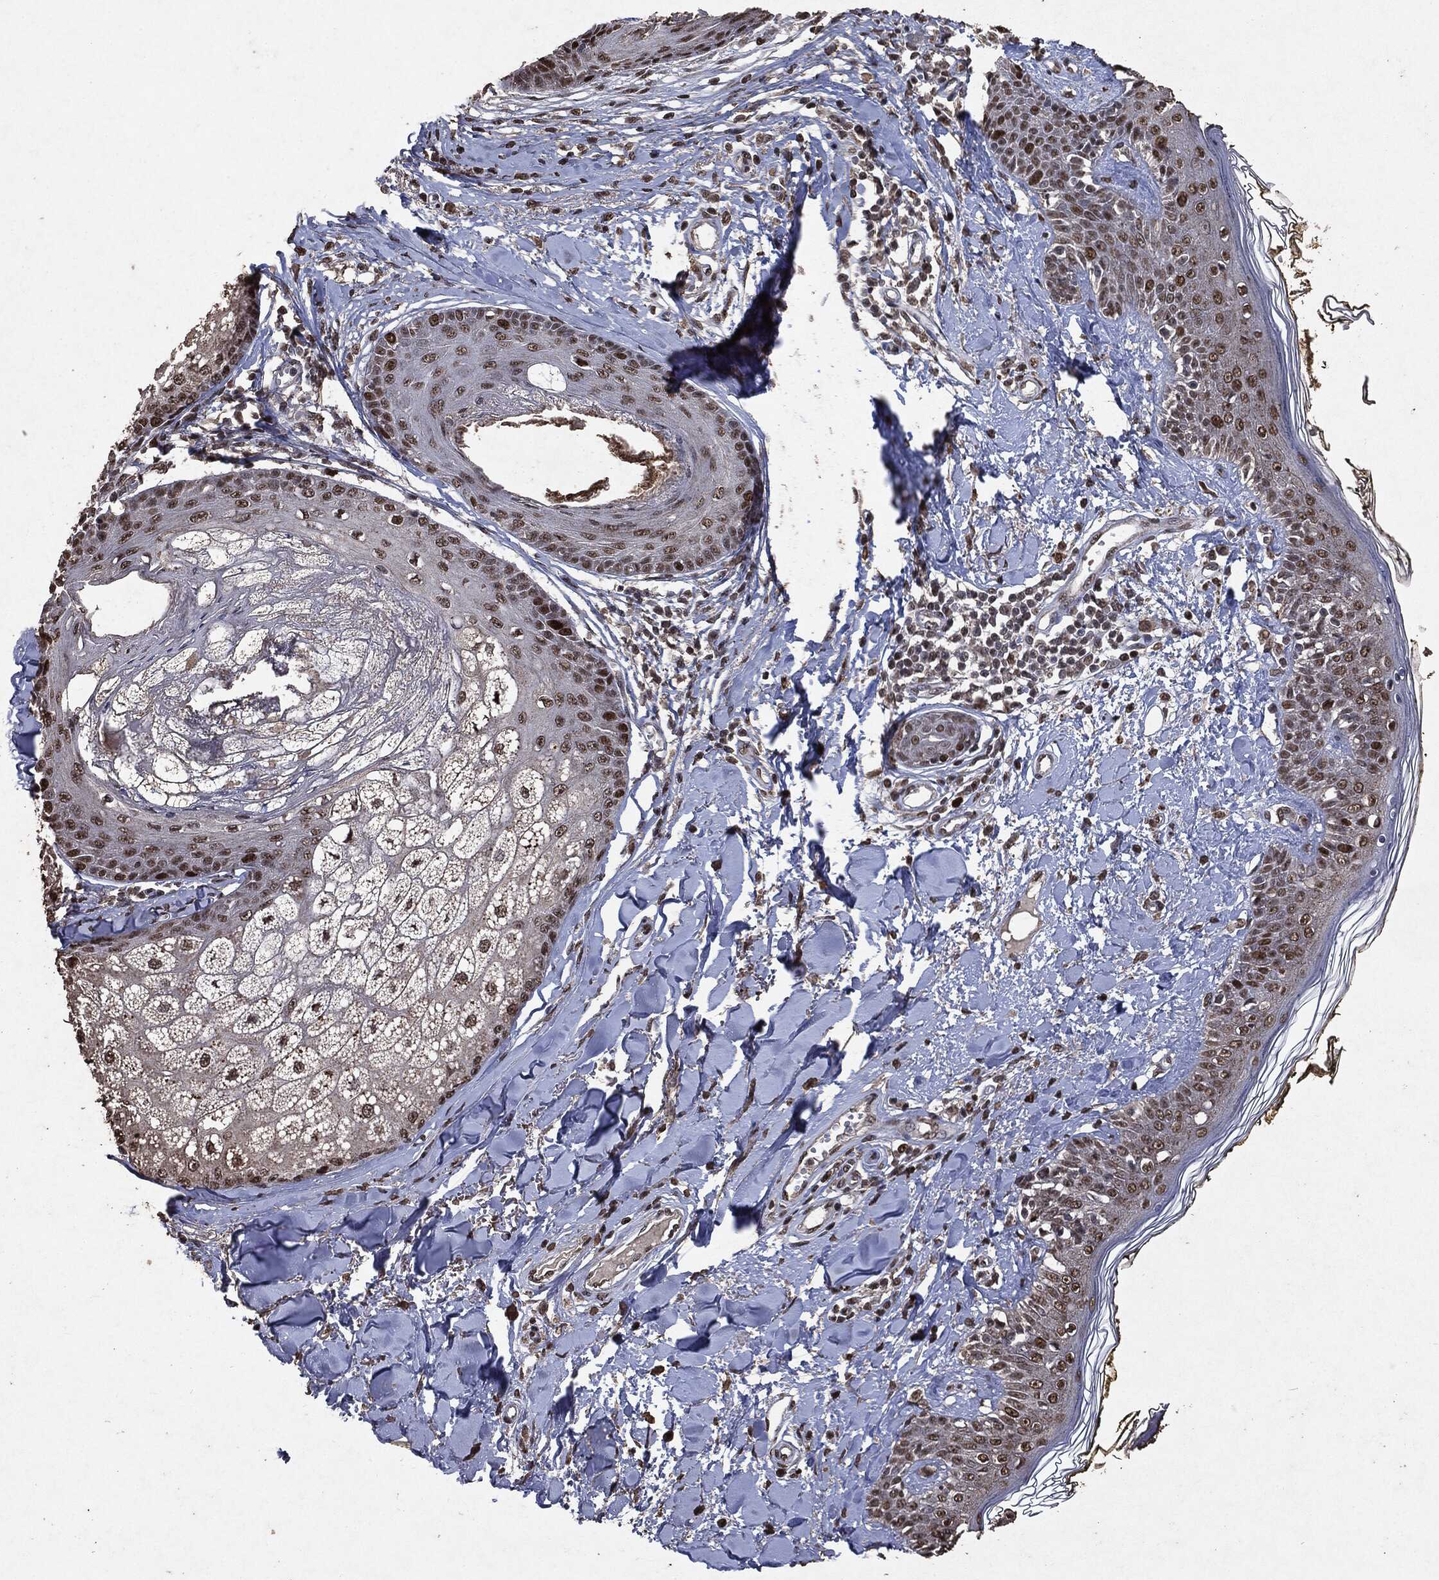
{"staining": {"intensity": "moderate", "quantity": "25%-75%", "location": "nuclear"}, "tissue": "skin", "cell_type": "Fibroblasts", "image_type": "normal", "snomed": [{"axis": "morphology", "description": "Normal tissue, NOS"}, {"axis": "topography", "description": "Skin"}], "caption": "Immunohistochemical staining of benign skin demonstrates moderate nuclear protein positivity in approximately 25%-75% of fibroblasts.", "gene": "RAD18", "patient": {"sex": "male", "age": 76}}